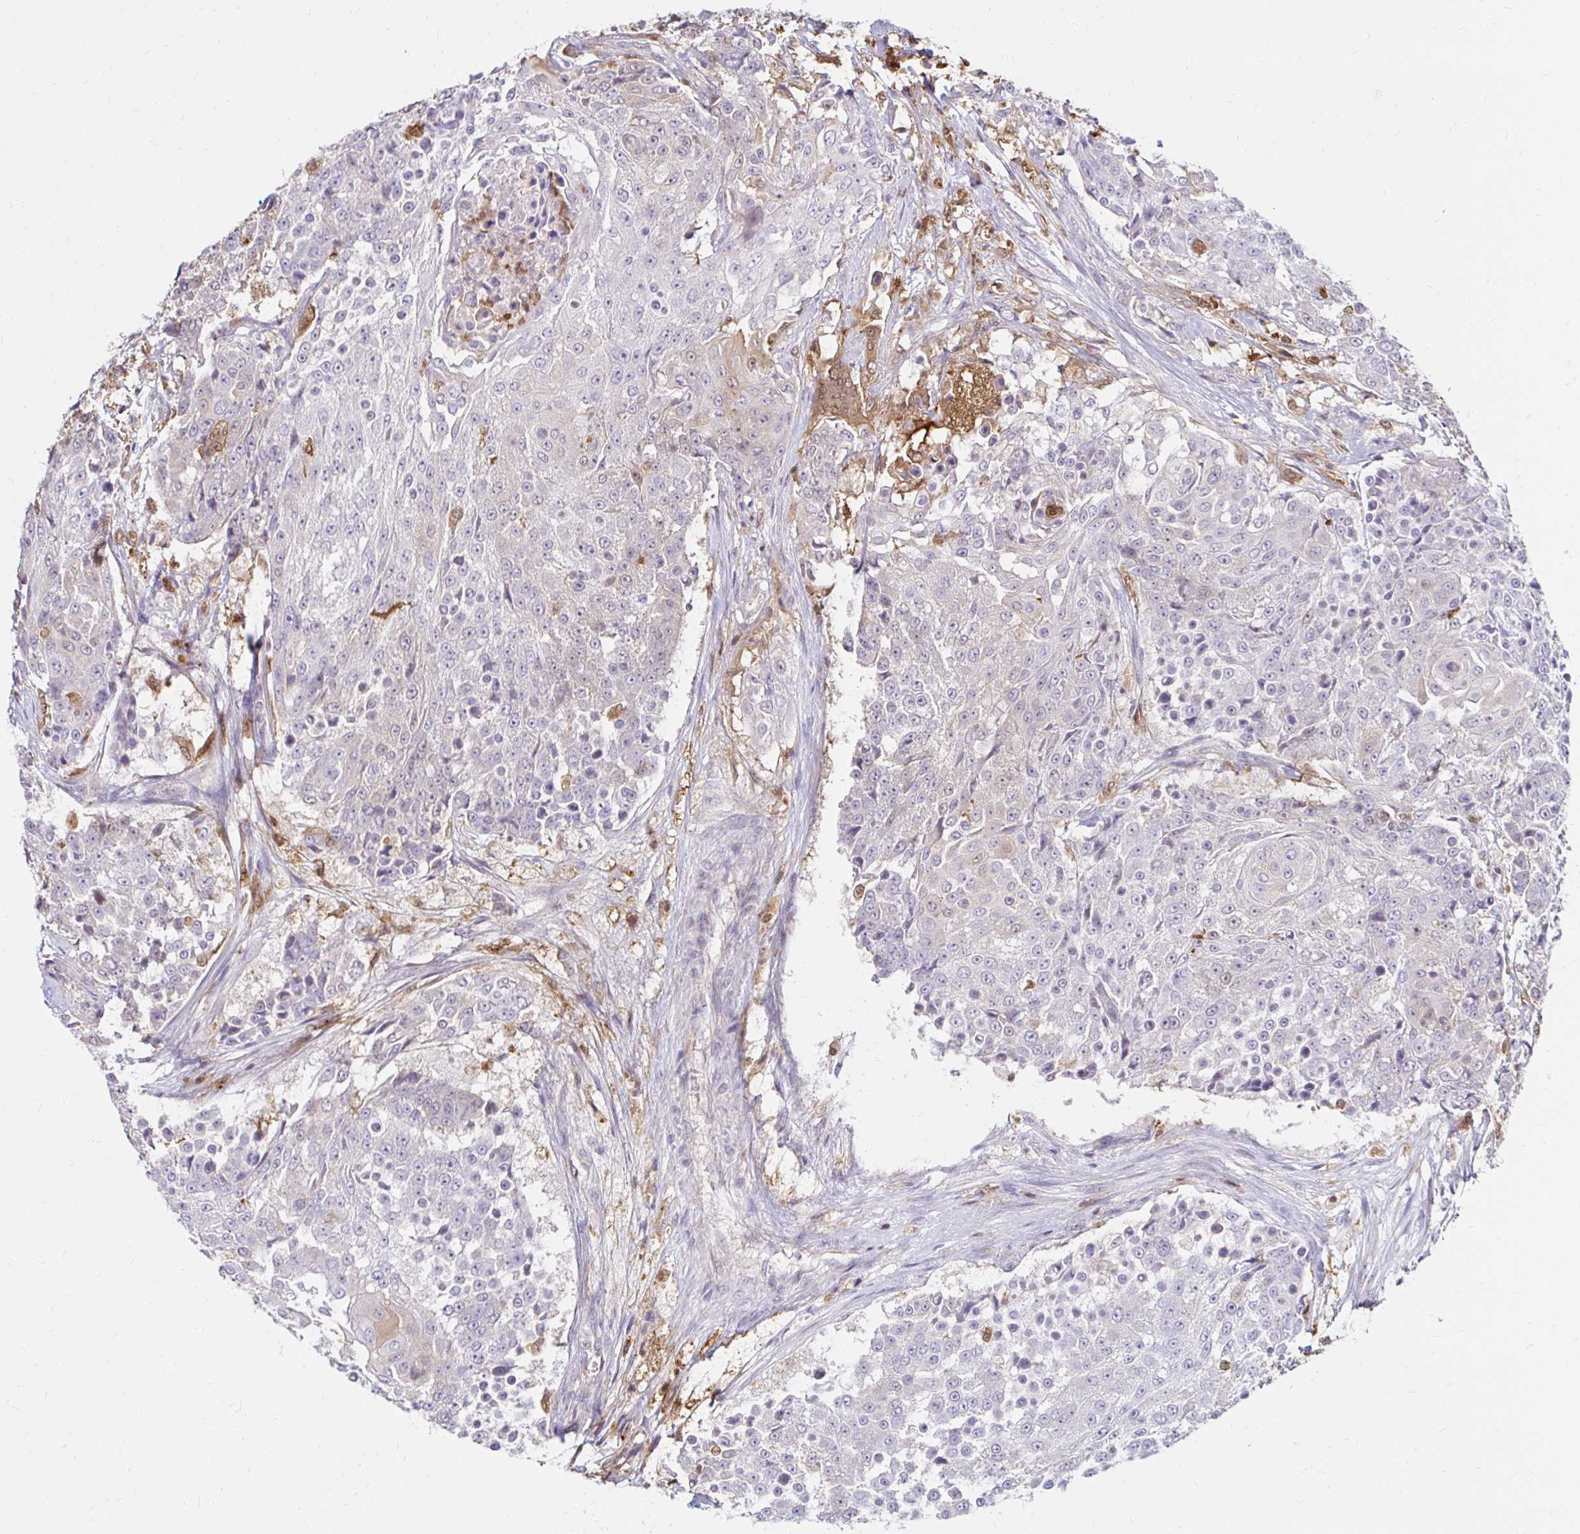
{"staining": {"intensity": "negative", "quantity": "none", "location": "none"}, "tissue": "urothelial cancer", "cell_type": "Tumor cells", "image_type": "cancer", "snomed": [{"axis": "morphology", "description": "Urothelial carcinoma, High grade"}, {"axis": "topography", "description": "Urinary bladder"}], "caption": "The immunohistochemistry photomicrograph has no significant positivity in tumor cells of urothelial cancer tissue.", "gene": "PYCARD", "patient": {"sex": "female", "age": 63}}